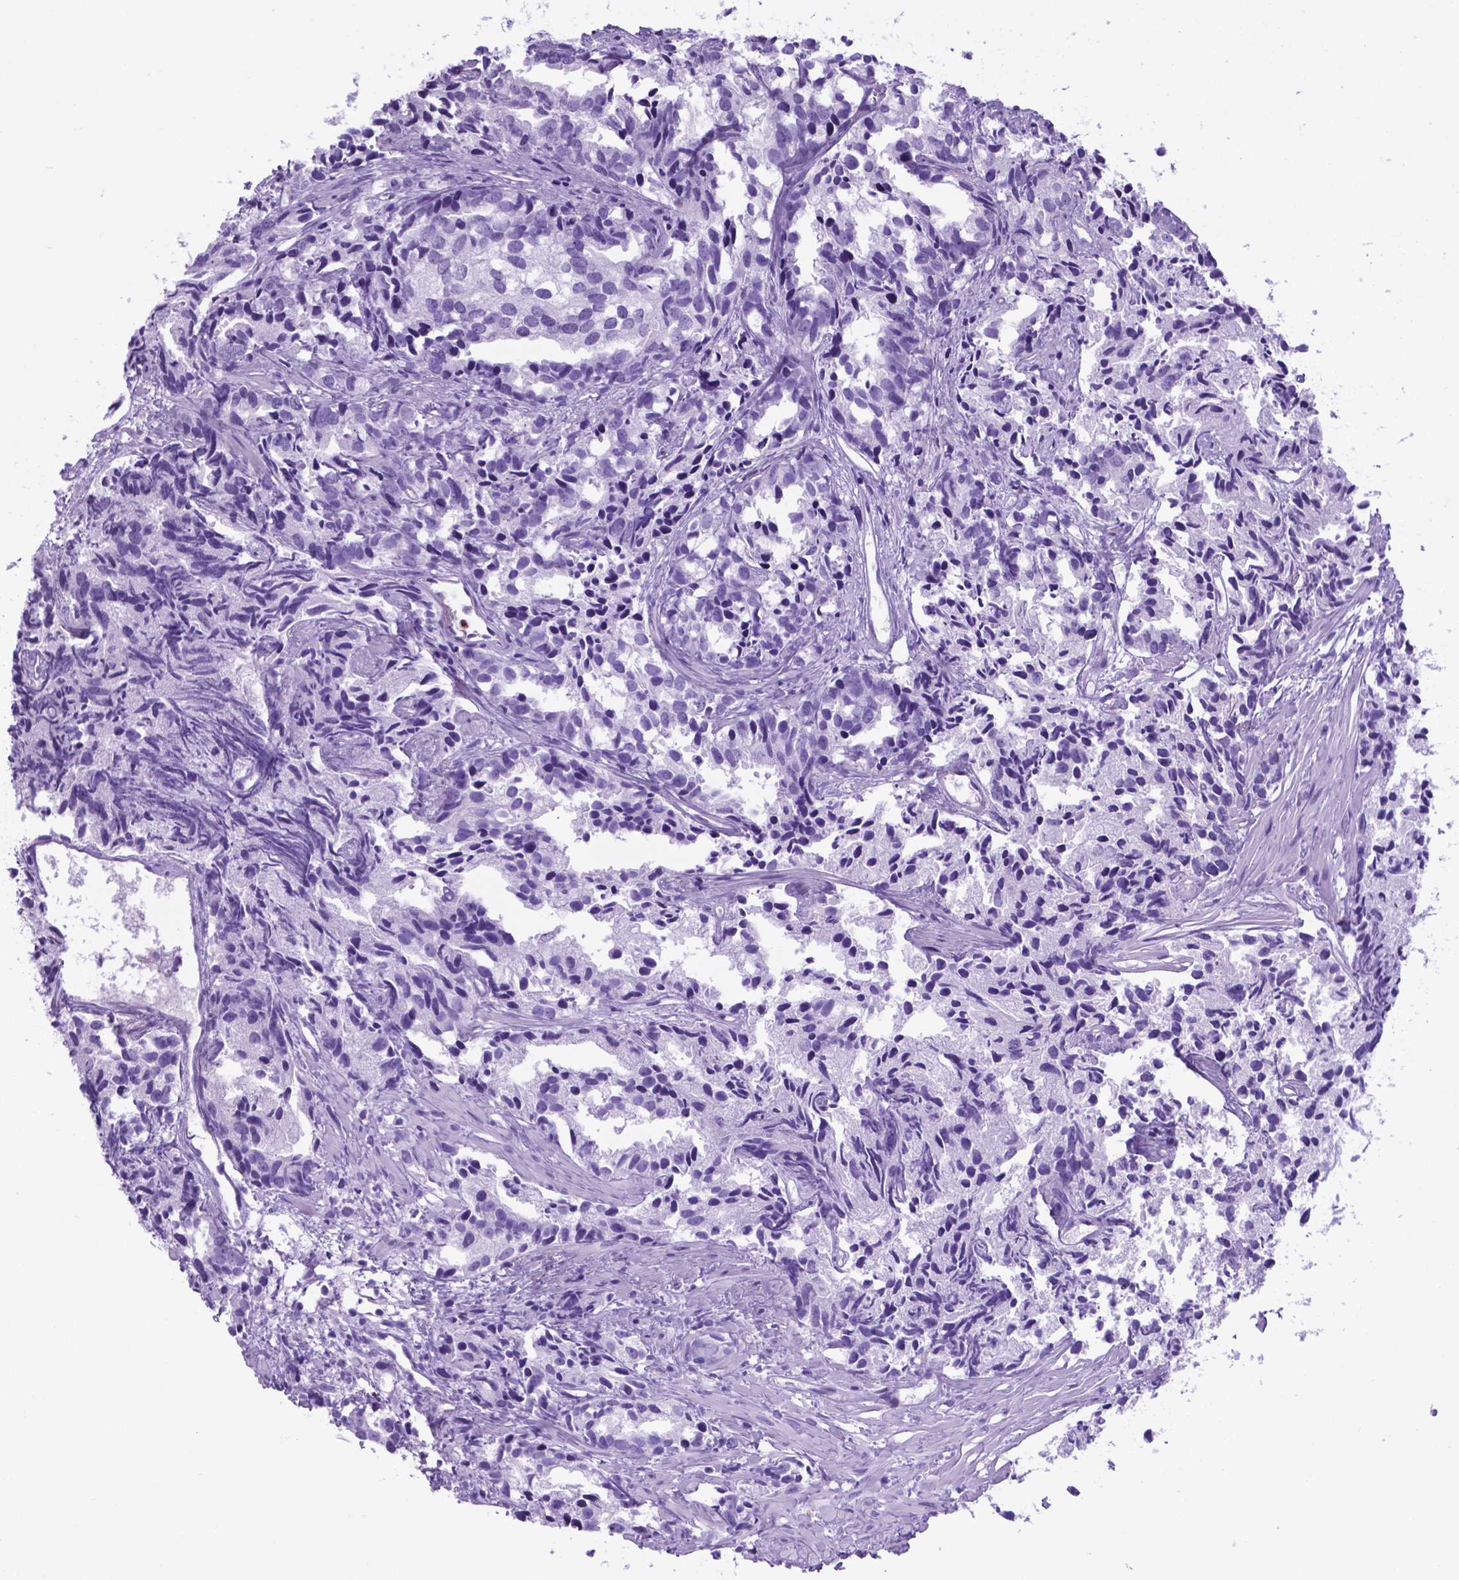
{"staining": {"intensity": "negative", "quantity": "none", "location": "none"}, "tissue": "prostate cancer", "cell_type": "Tumor cells", "image_type": "cancer", "snomed": [{"axis": "morphology", "description": "Adenocarcinoma, High grade"}, {"axis": "topography", "description": "Prostate"}], "caption": "Immunohistochemistry (IHC) micrograph of neoplastic tissue: human prostate adenocarcinoma (high-grade) stained with DAB displays no significant protein expression in tumor cells.", "gene": "LZTR1", "patient": {"sex": "male", "age": 79}}